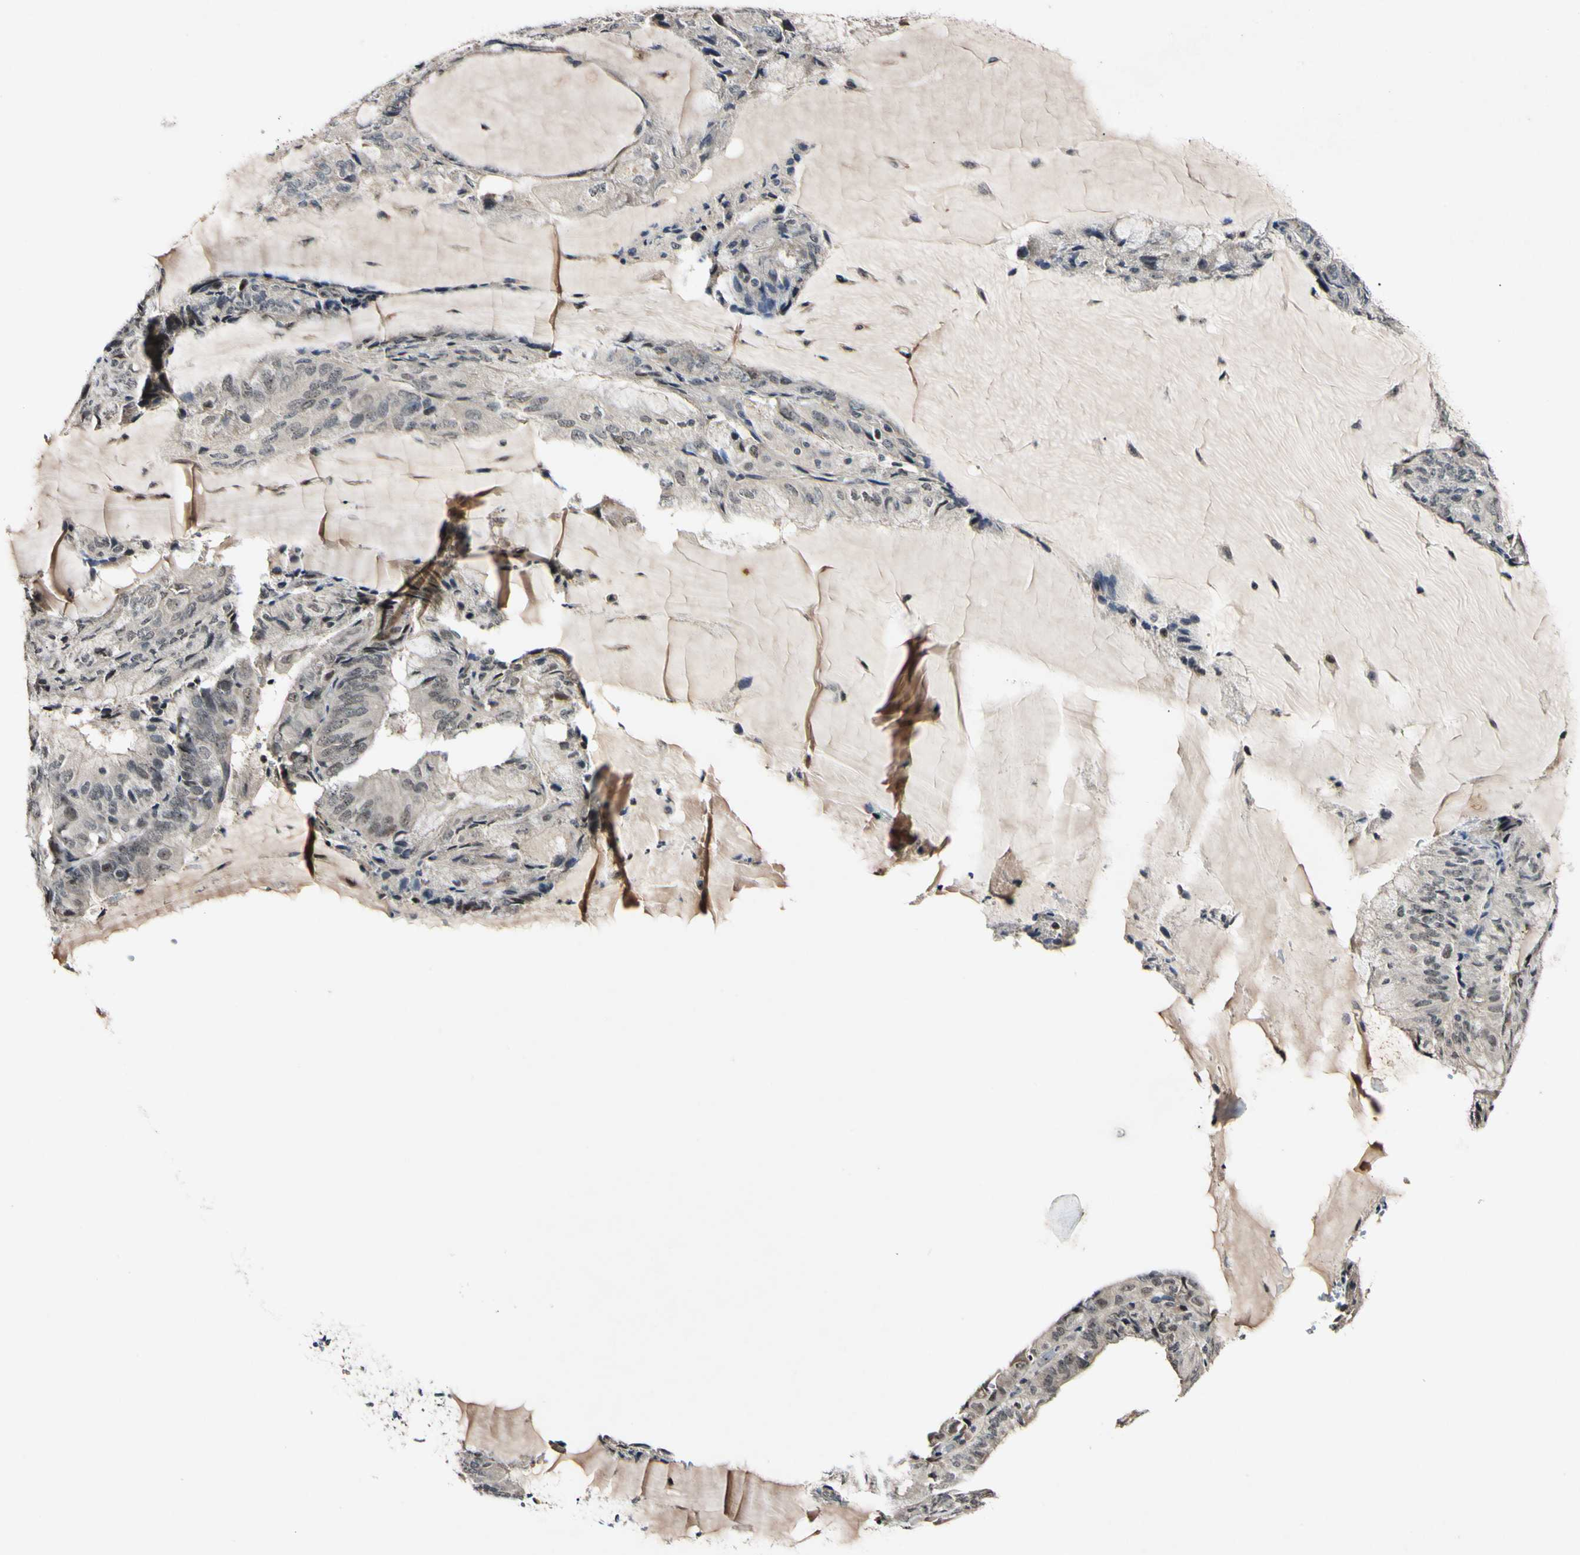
{"staining": {"intensity": "weak", "quantity": "<25%", "location": "nuclear"}, "tissue": "endometrial cancer", "cell_type": "Tumor cells", "image_type": "cancer", "snomed": [{"axis": "morphology", "description": "Adenocarcinoma, NOS"}, {"axis": "topography", "description": "Endometrium"}], "caption": "Micrograph shows no significant protein expression in tumor cells of endometrial cancer. Nuclei are stained in blue.", "gene": "POLR2F", "patient": {"sex": "female", "age": 81}}